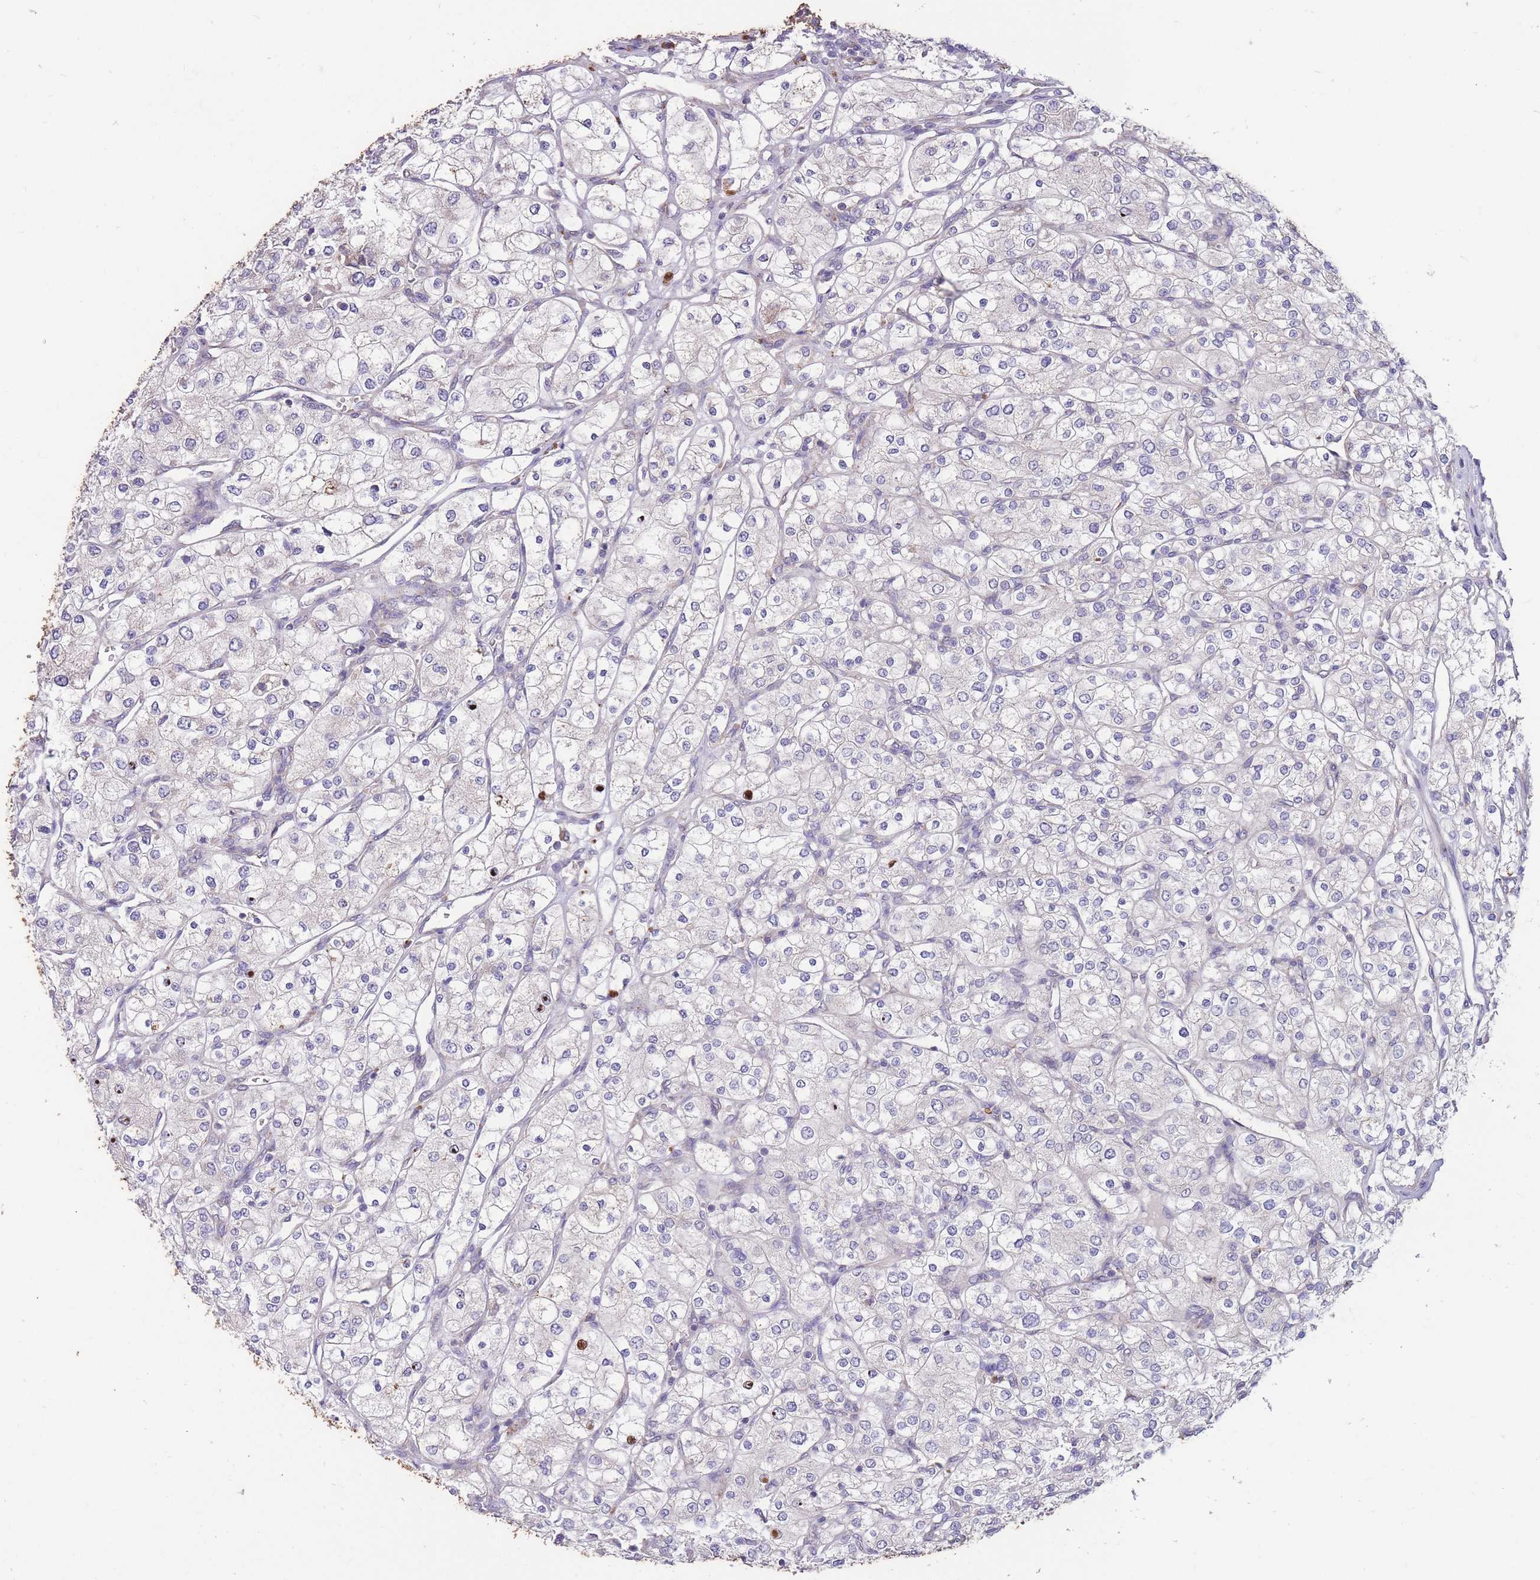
{"staining": {"intensity": "negative", "quantity": "none", "location": "none"}, "tissue": "renal cancer", "cell_type": "Tumor cells", "image_type": "cancer", "snomed": [{"axis": "morphology", "description": "Adenocarcinoma, NOS"}, {"axis": "topography", "description": "Kidney"}], "caption": "The image demonstrates no staining of tumor cells in renal cancer (adenocarcinoma).", "gene": "STIM2", "patient": {"sex": "male", "age": 80}}